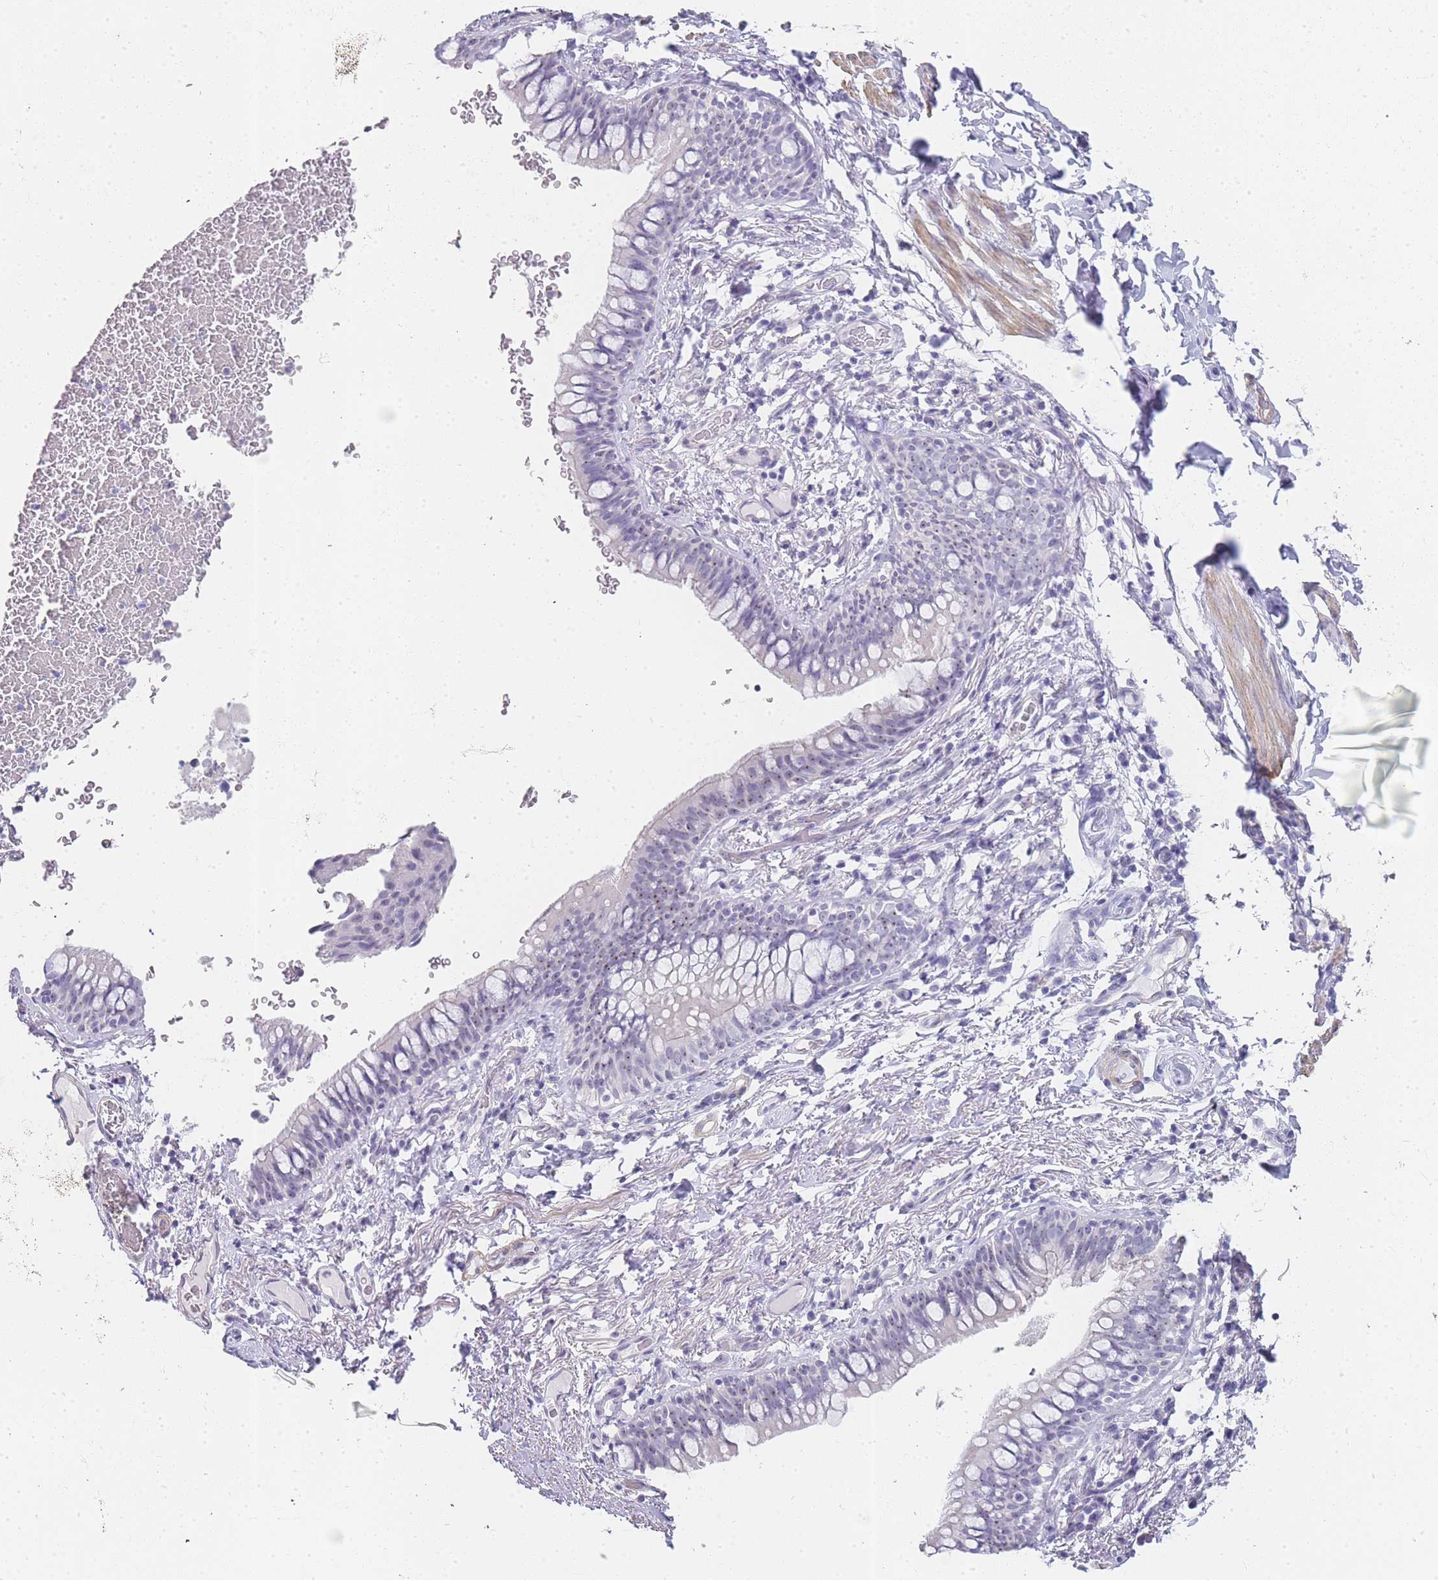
{"staining": {"intensity": "weak", "quantity": "25%-75%", "location": "nuclear"}, "tissue": "bronchus", "cell_type": "Respiratory epithelial cells", "image_type": "normal", "snomed": [{"axis": "morphology", "description": "Normal tissue, NOS"}, {"axis": "topography", "description": "Cartilage tissue"}, {"axis": "topography", "description": "Bronchus"}], "caption": "This is a micrograph of immunohistochemistry staining of benign bronchus, which shows weak staining in the nuclear of respiratory epithelial cells.", "gene": "NOP14", "patient": {"sex": "female", "age": 36}}